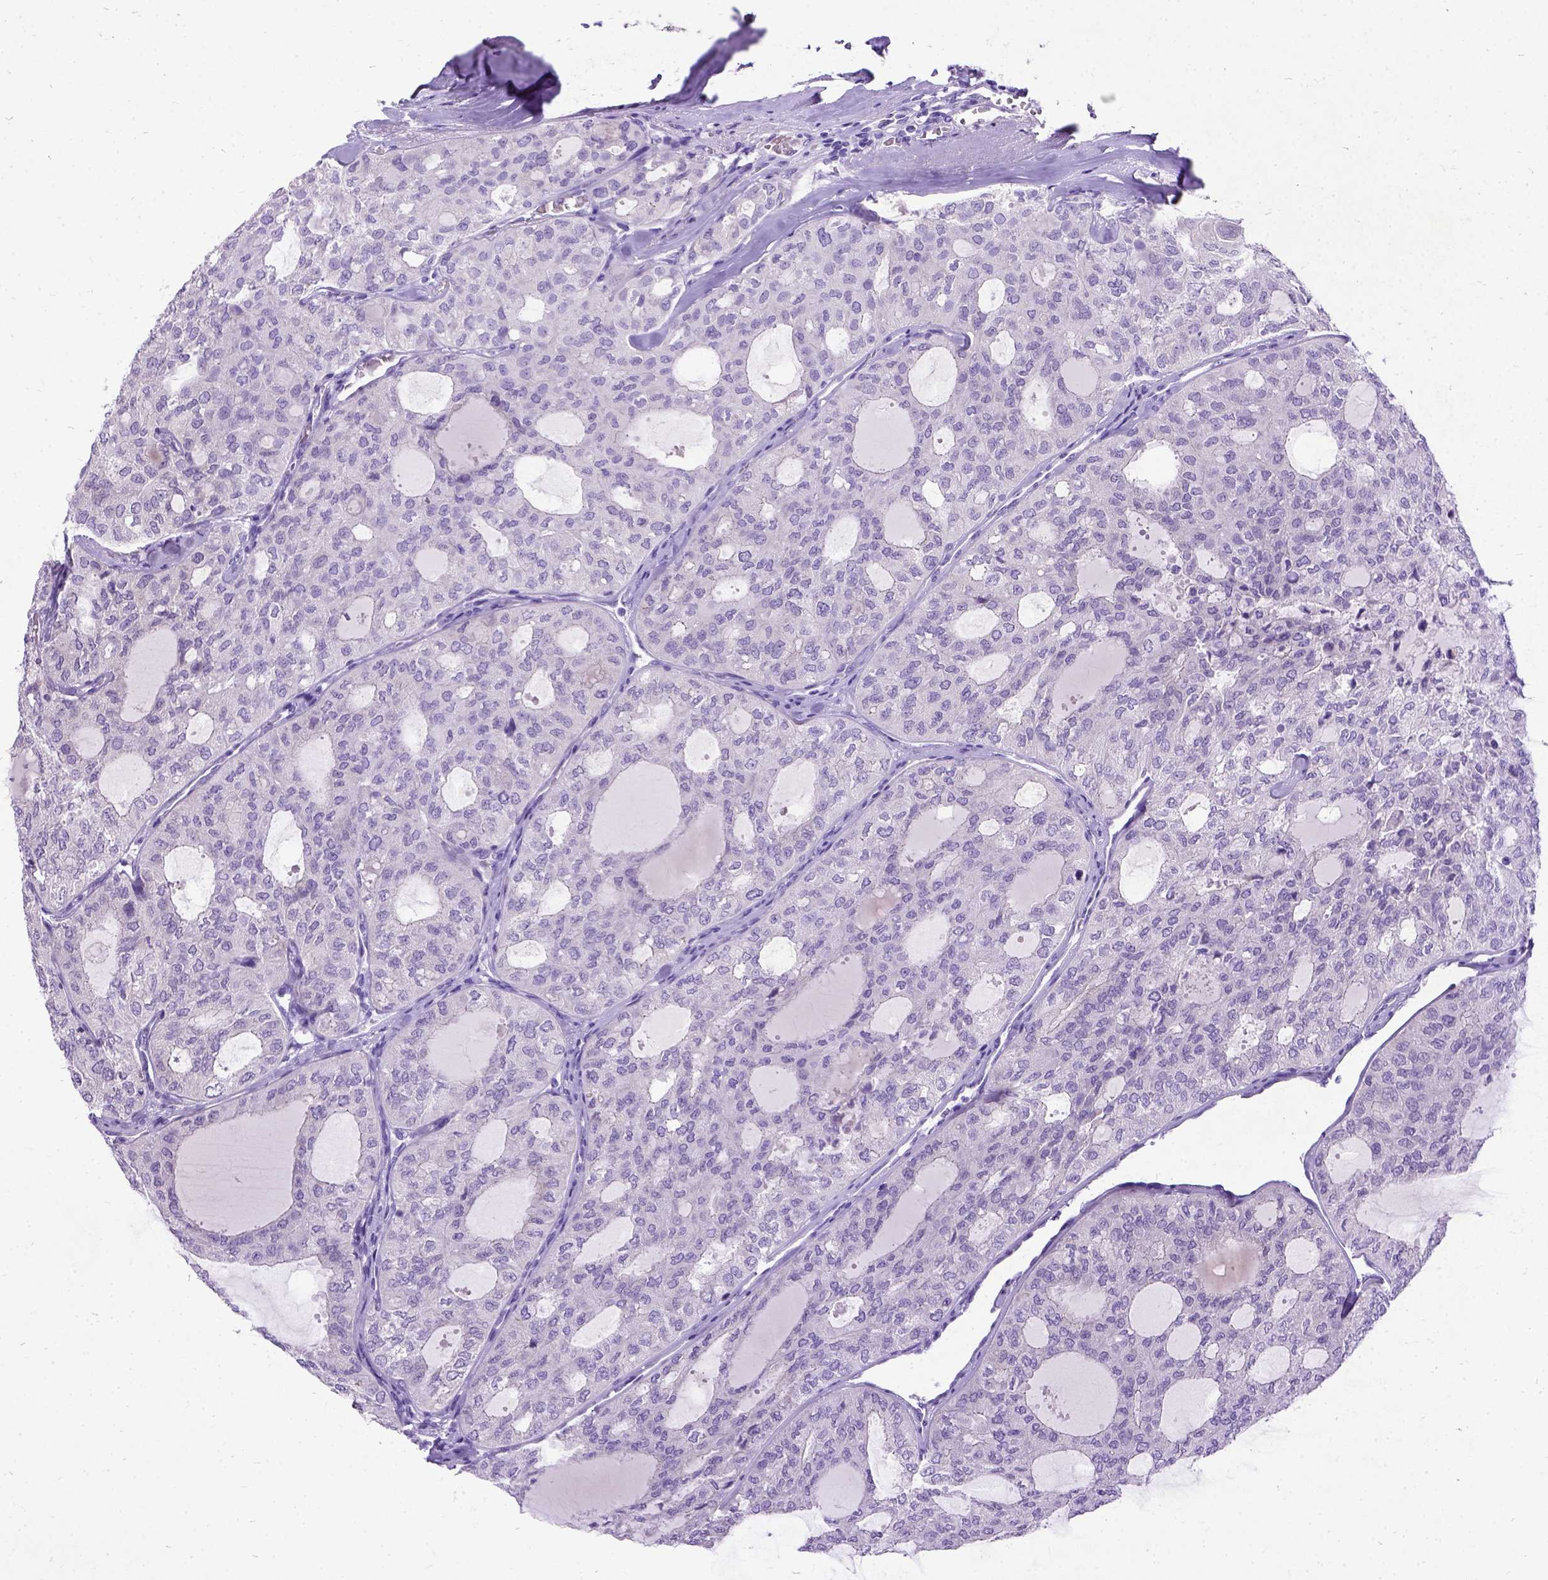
{"staining": {"intensity": "weak", "quantity": "<25%", "location": "cytoplasmic/membranous"}, "tissue": "thyroid cancer", "cell_type": "Tumor cells", "image_type": "cancer", "snomed": [{"axis": "morphology", "description": "Follicular adenoma carcinoma, NOS"}, {"axis": "topography", "description": "Thyroid gland"}], "caption": "This is an immunohistochemistry histopathology image of human thyroid follicular adenoma carcinoma. There is no positivity in tumor cells.", "gene": "NEUROD4", "patient": {"sex": "male", "age": 75}}